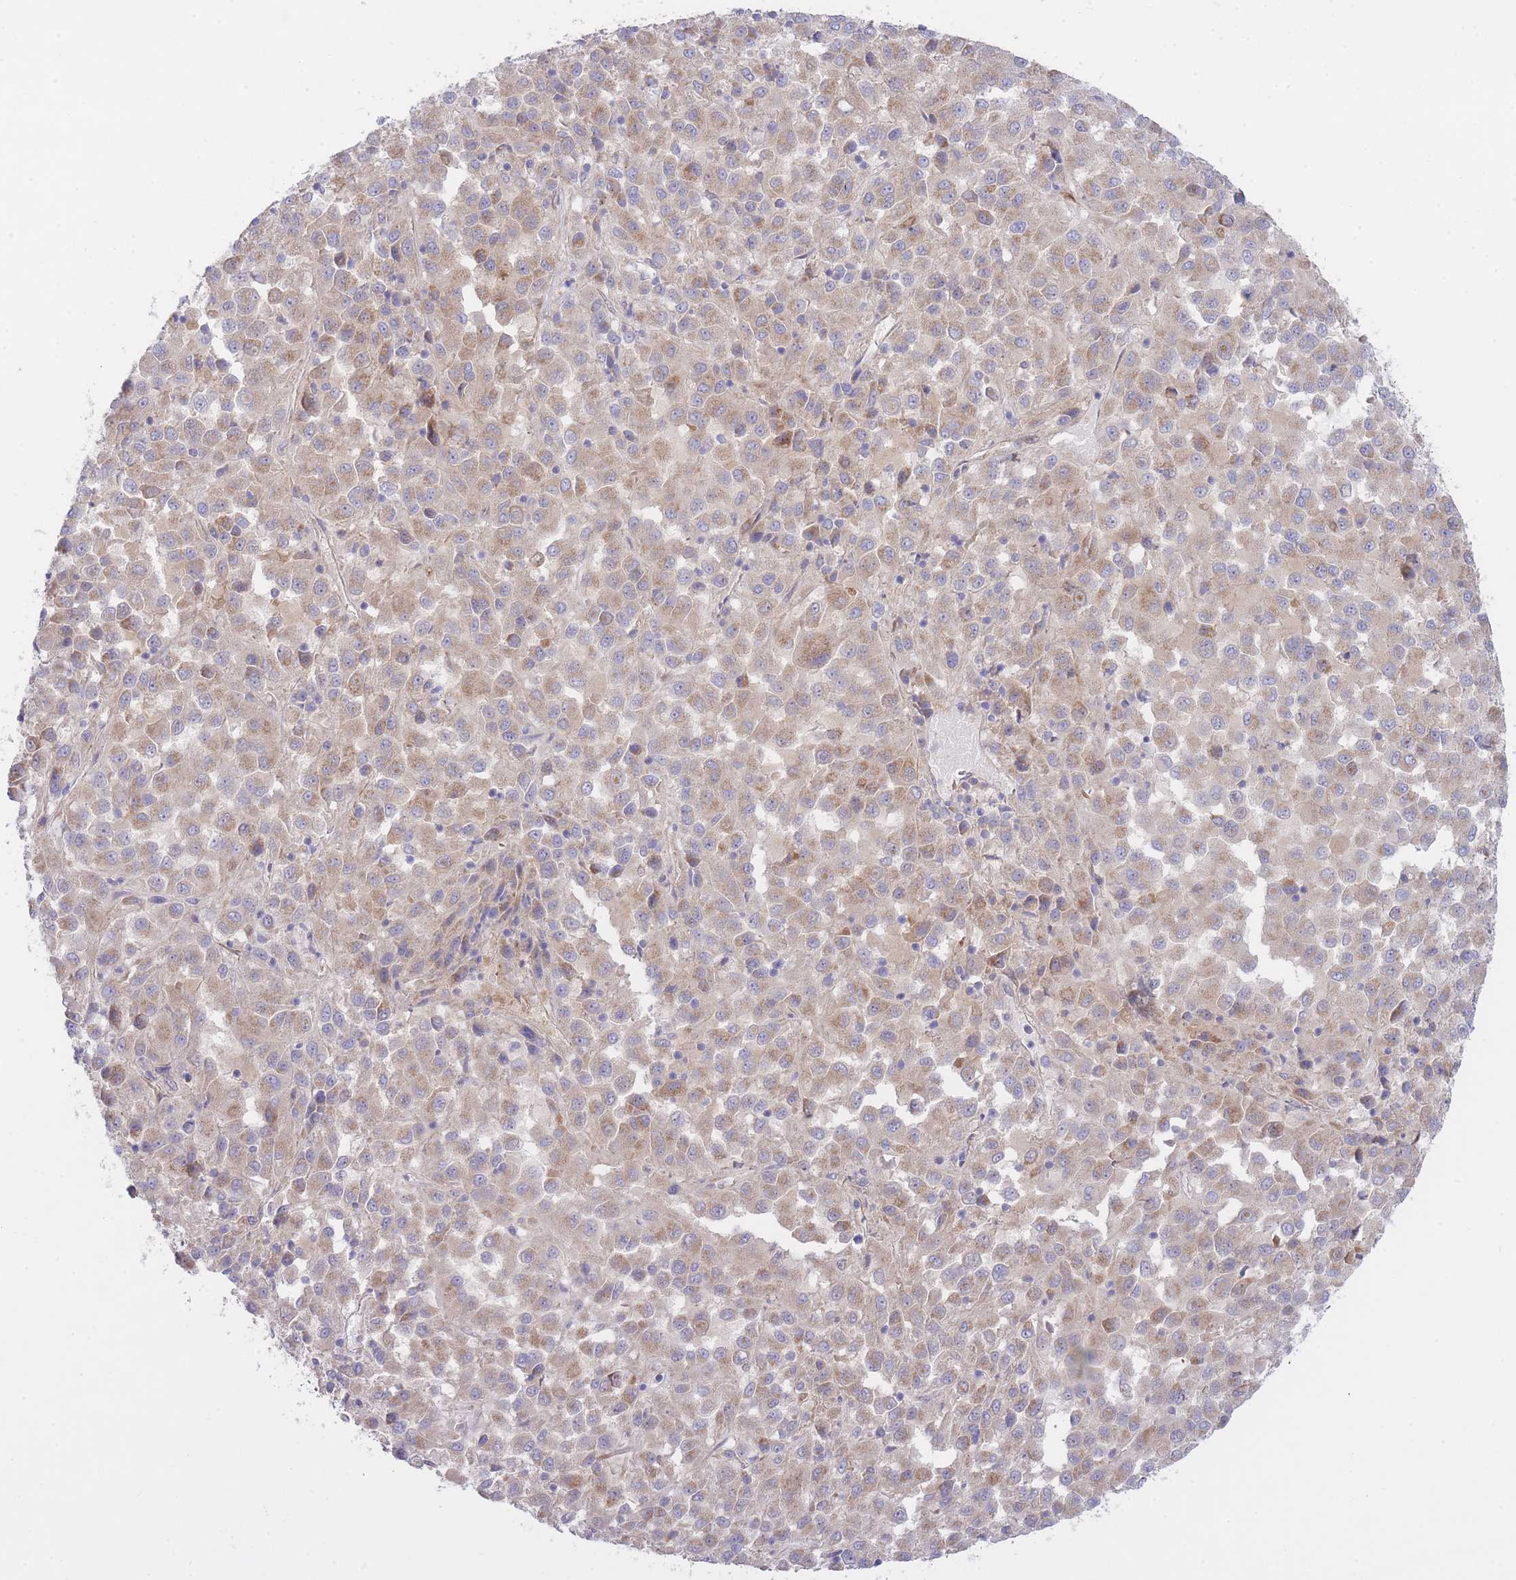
{"staining": {"intensity": "weak", "quantity": ">75%", "location": "cytoplasmic/membranous"}, "tissue": "melanoma", "cell_type": "Tumor cells", "image_type": "cancer", "snomed": [{"axis": "morphology", "description": "Malignant melanoma, Metastatic site"}, {"axis": "topography", "description": "Lung"}], "caption": "Immunohistochemistry (IHC) (DAB (3,3'-diaminobenzidine)) staining of melanoma displays weak cytoplasmic/membranous protein positivity in approximately >75% of tumor cells.", "gene": "CHAC1", "patient": {"sex": "male", "age": 64}}